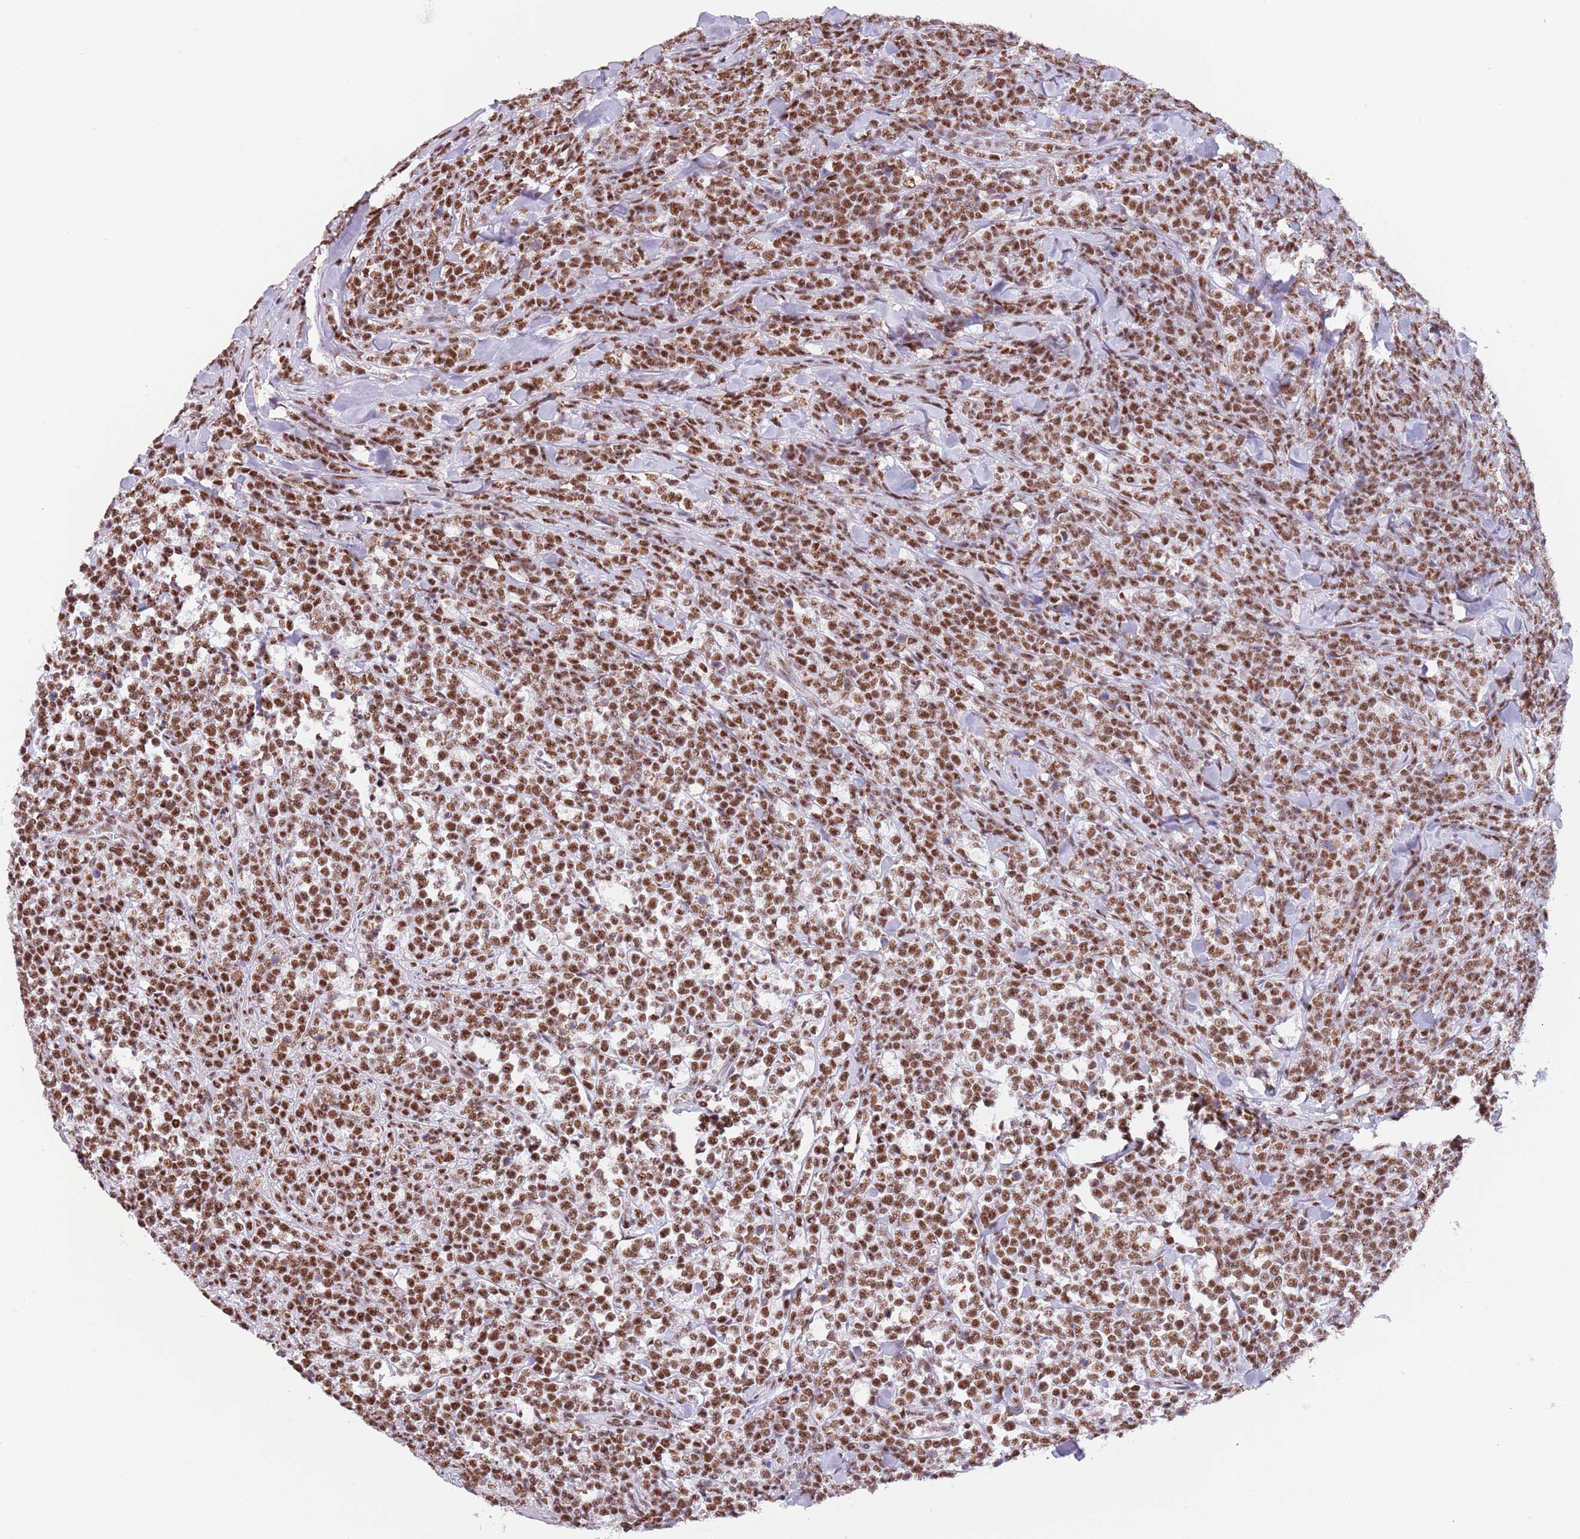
{"staining": {"intensity": "moderate", "quantity": ">75%", "location": "nuclear"}, "tissue": "lymphoma", "cell_type": "Tumor cells", "image_type": "cancer", "snomed": [{"axis": "morphology", "description": "Malignant lymphoma, non-Hodgkin's type, High grade"}, {"axis": "topography", "description": "Small intestine"}], "caption": "Lymphoma stained with IHC shows moderate nuclear staining in about >75% of tumor cells.", "gene": "SF3A2", "patient": {"sex": "male", "age": 8}}